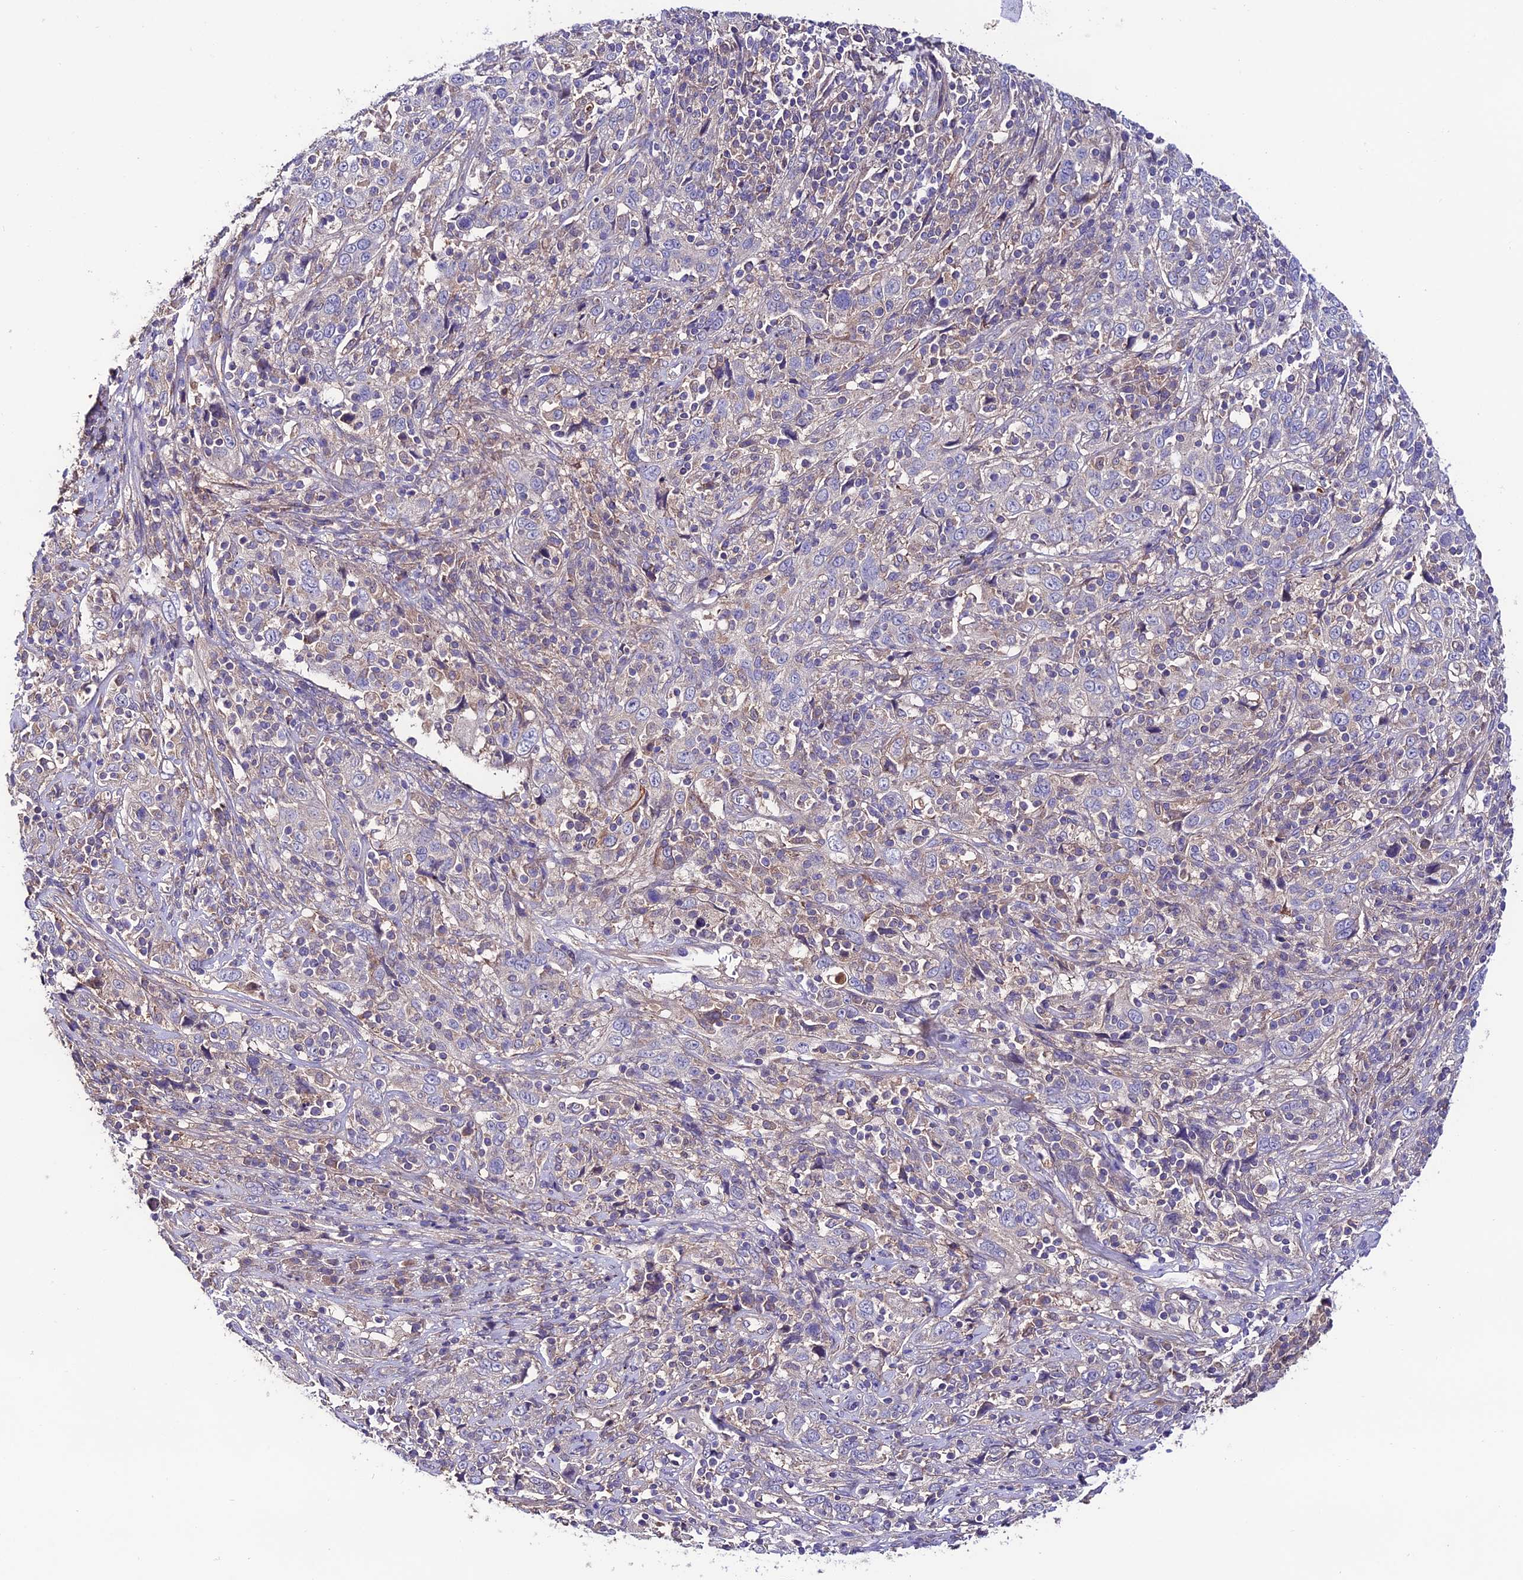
{"staining": {"intensity": "weak", "quantity": "<25%", "location": "cytoplasmic/membranous"}, "tissue": "cervical cancer", "cell_type": "Tumor cells", "image_type": "cancer", "snomed": [{"axis": "morphology", "description": "Squamous cell carcinoma, NOS"}, {"axis": "topography", "description": "Cervix"}], "caption": "Immunohistochemical staining of cervical cancer displays no significant positivity in tumor cells.", "gene": "BRME1", "patient": {"sex": "female", "age": 46}}